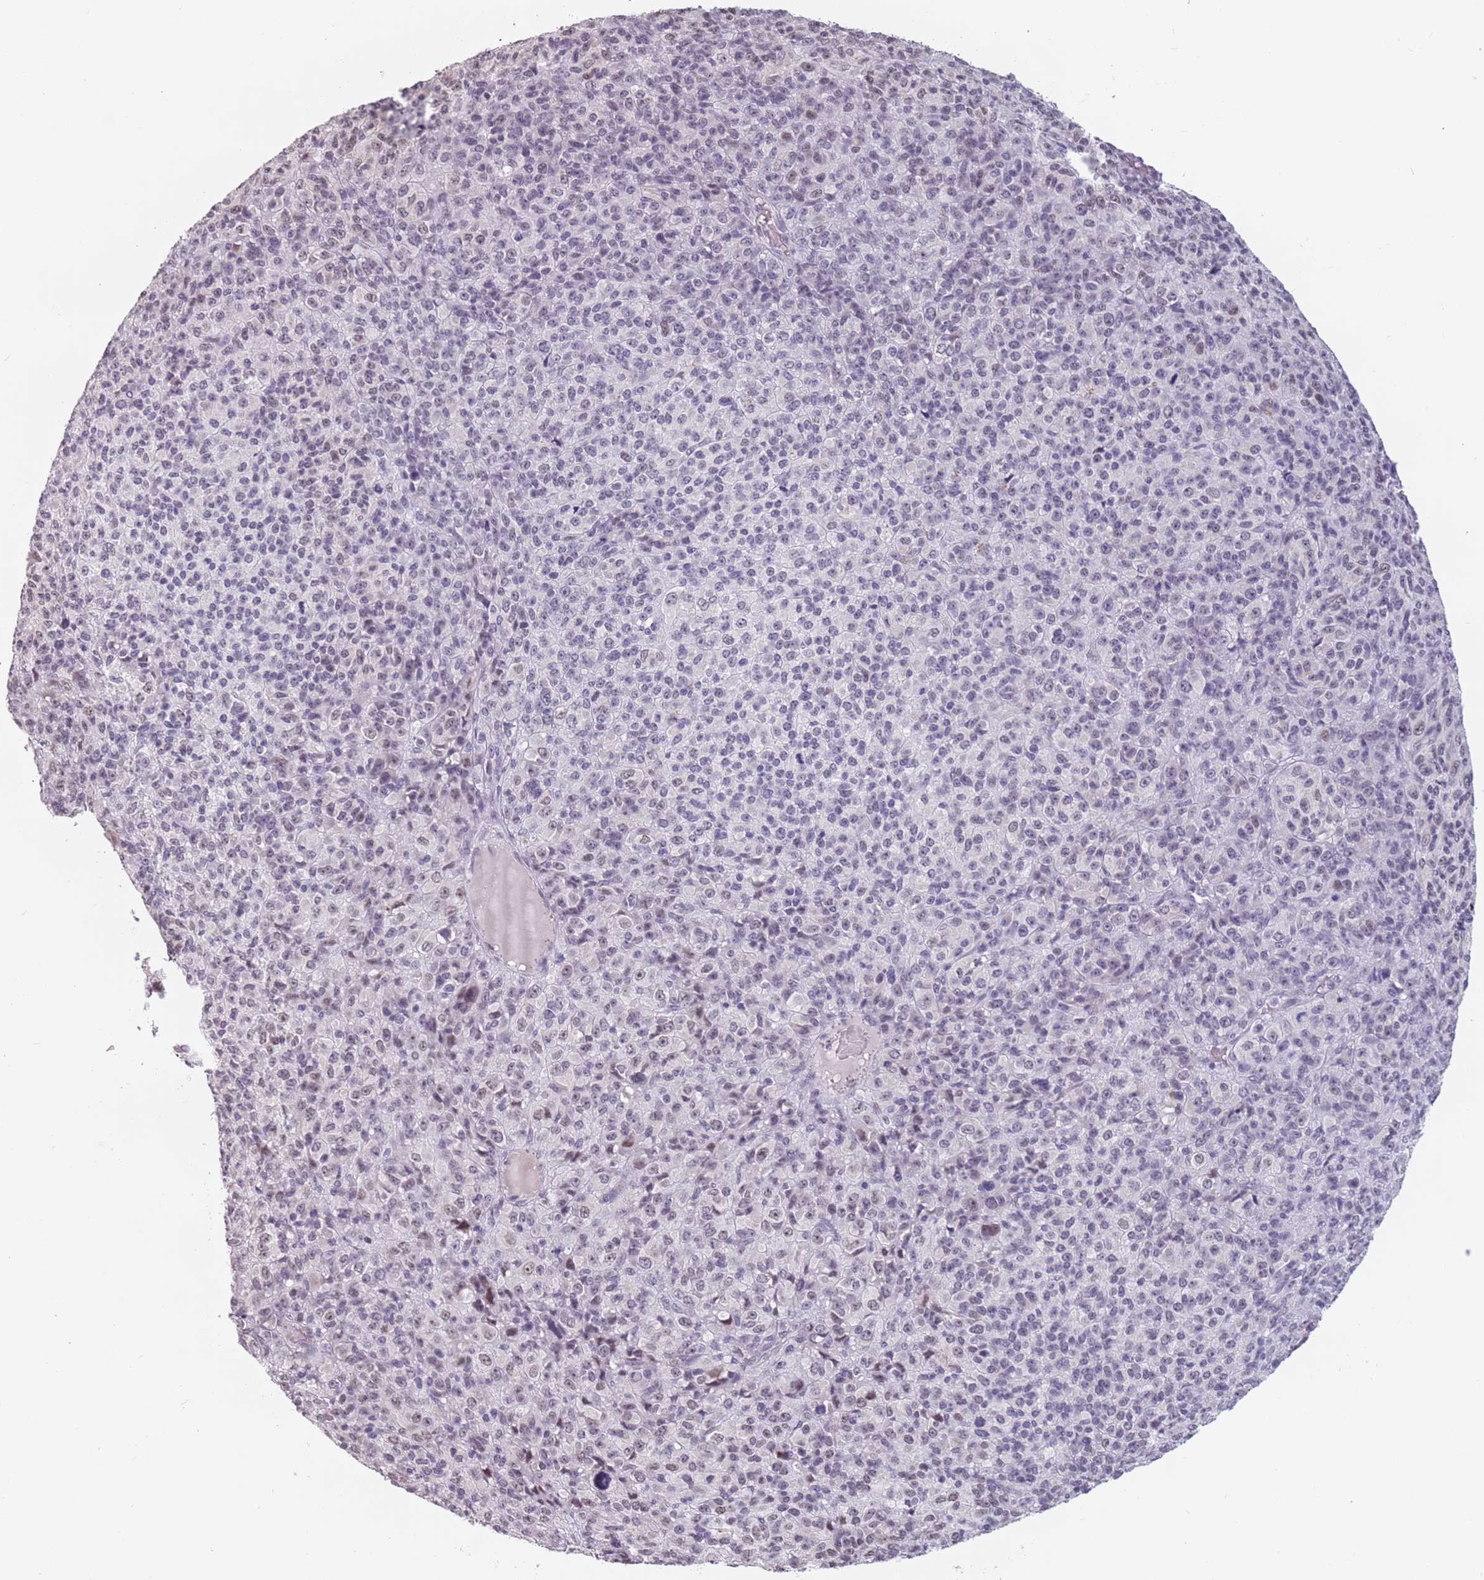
{"staining": {"intensity": "weak", "quantity": "25%-75%", "location": "nuclear"}, "tissue": "melanoma", "cell_type": "Tumor cells", "image_type": "cancer", "snomed": [{"axis": "morphology", "description": "Malignant melanoma, Metastatic site"}, {"axis": "topography", "description": "Brain"}], "caption": "Weak nuclear staining for a protein is present in about 25%-75% of tumor cells of melanoma using immunohistochemistry.", "gene": "PTCHD1", "patient": {"sex": "female", "age": 56}}